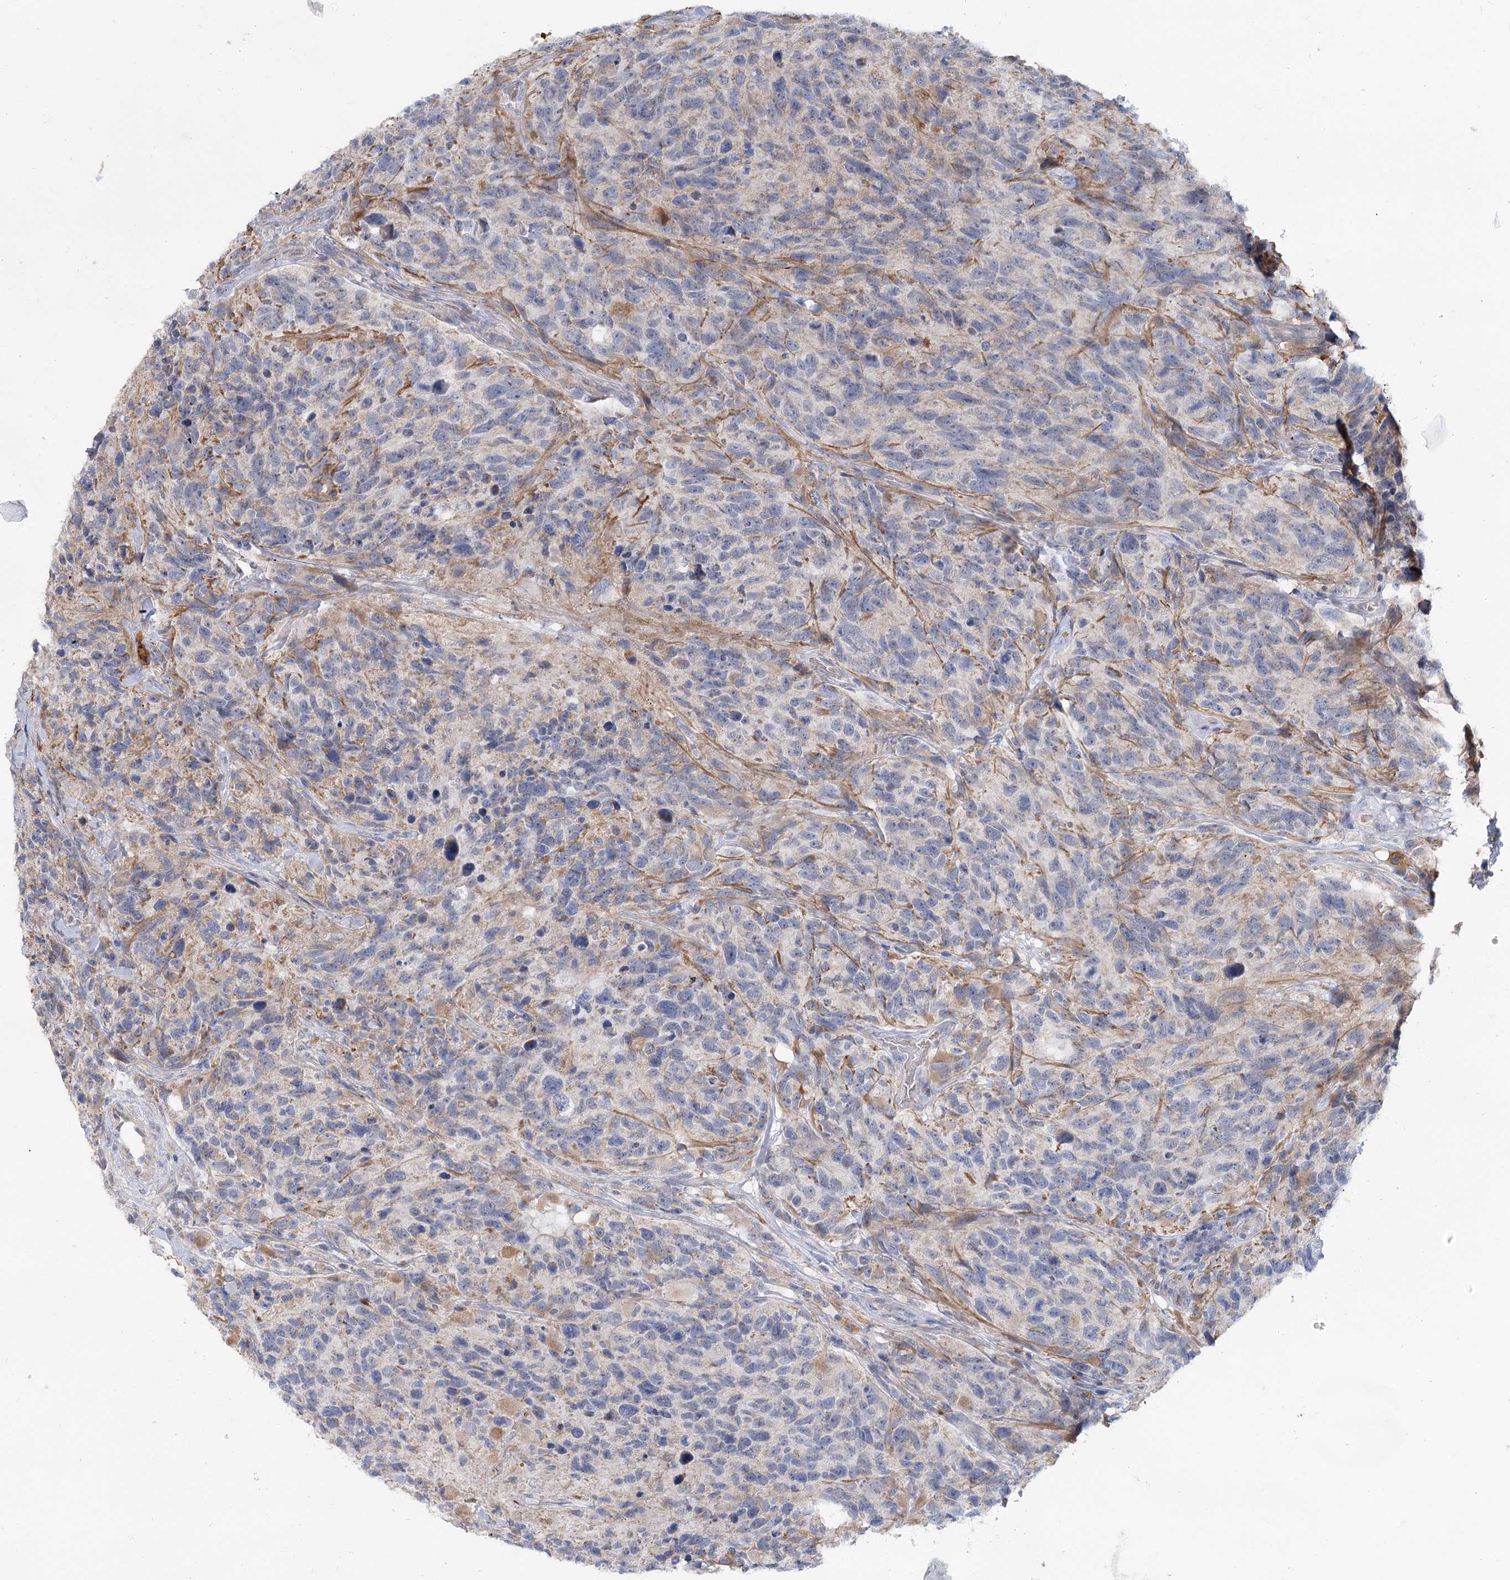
{"staining": {"intensity": "negative", "quantity": "none", "location": "none"}, "tissue": "glioma", "cell_type": "Tumor cells", "image_type": "cancer", "snomed": [{"axis": "morphology", "description": "Glioma, malignant, High grade"}, {"axis": "topography", "description": "Brain"}], "caption": "IHC image of malignant high-grade glioma stained for a protein (brown), which exhibits no positivity in tumor cells.", "gene": "CIB4", "patient": {"sex": "male", "age": 69}}